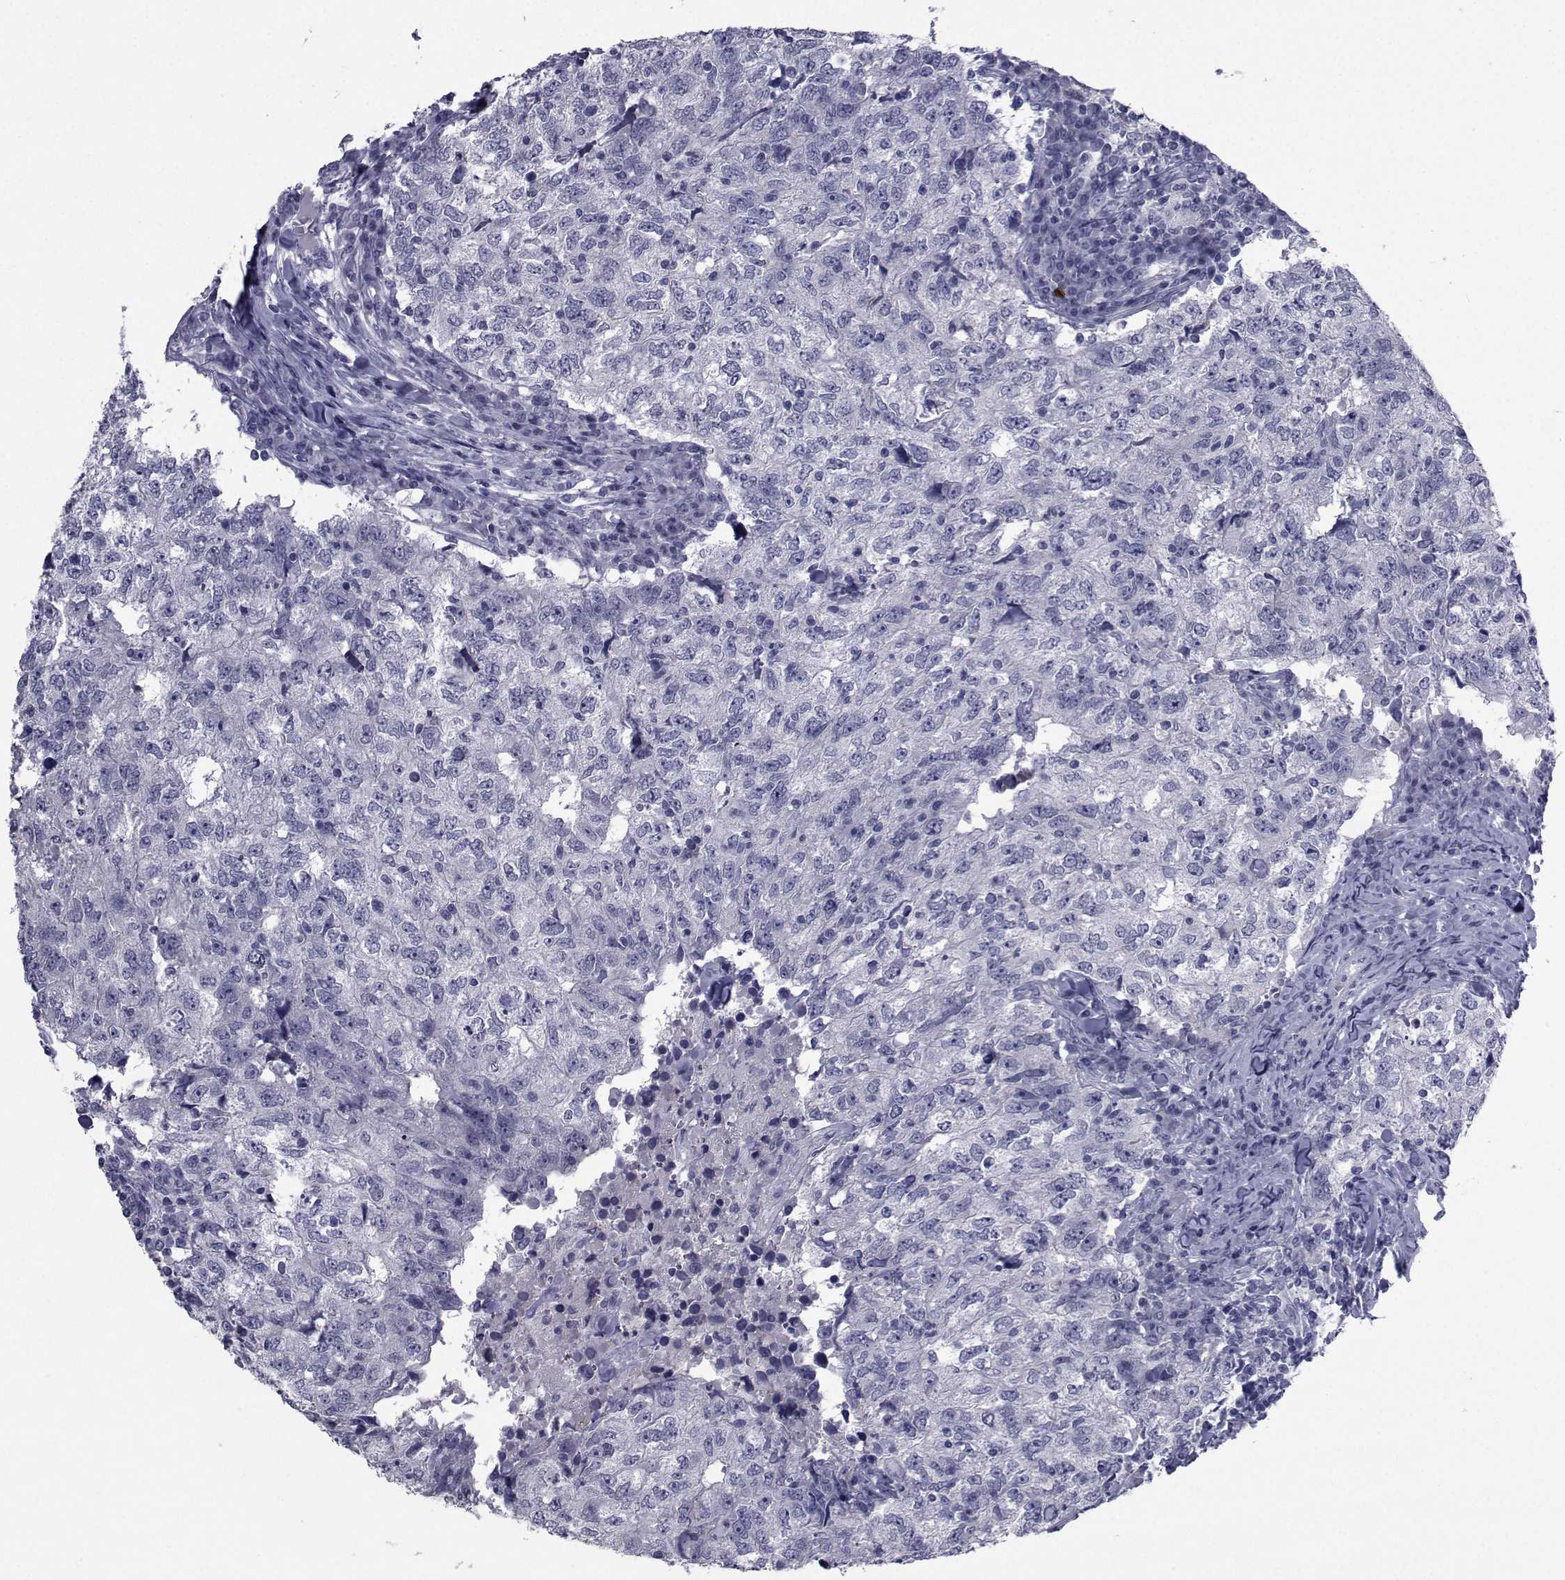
{"staining": {"intensity": "negative", "quantity": "none", "location": "none"}, "tissue": "breast cancer", "cell_type": "Tumor cells", "image_type": "cancer", "snomed": [{"axis": "morphology", "description": "Duct carcinoma"}, {"axis": "topography", "description": "Breast"}], "caption": "The micrograph demonstrates no significant expression in tumor cells of breast cancer.", "gene": "SEMA5B", "patient": {"sex": "female", "age": 30}}